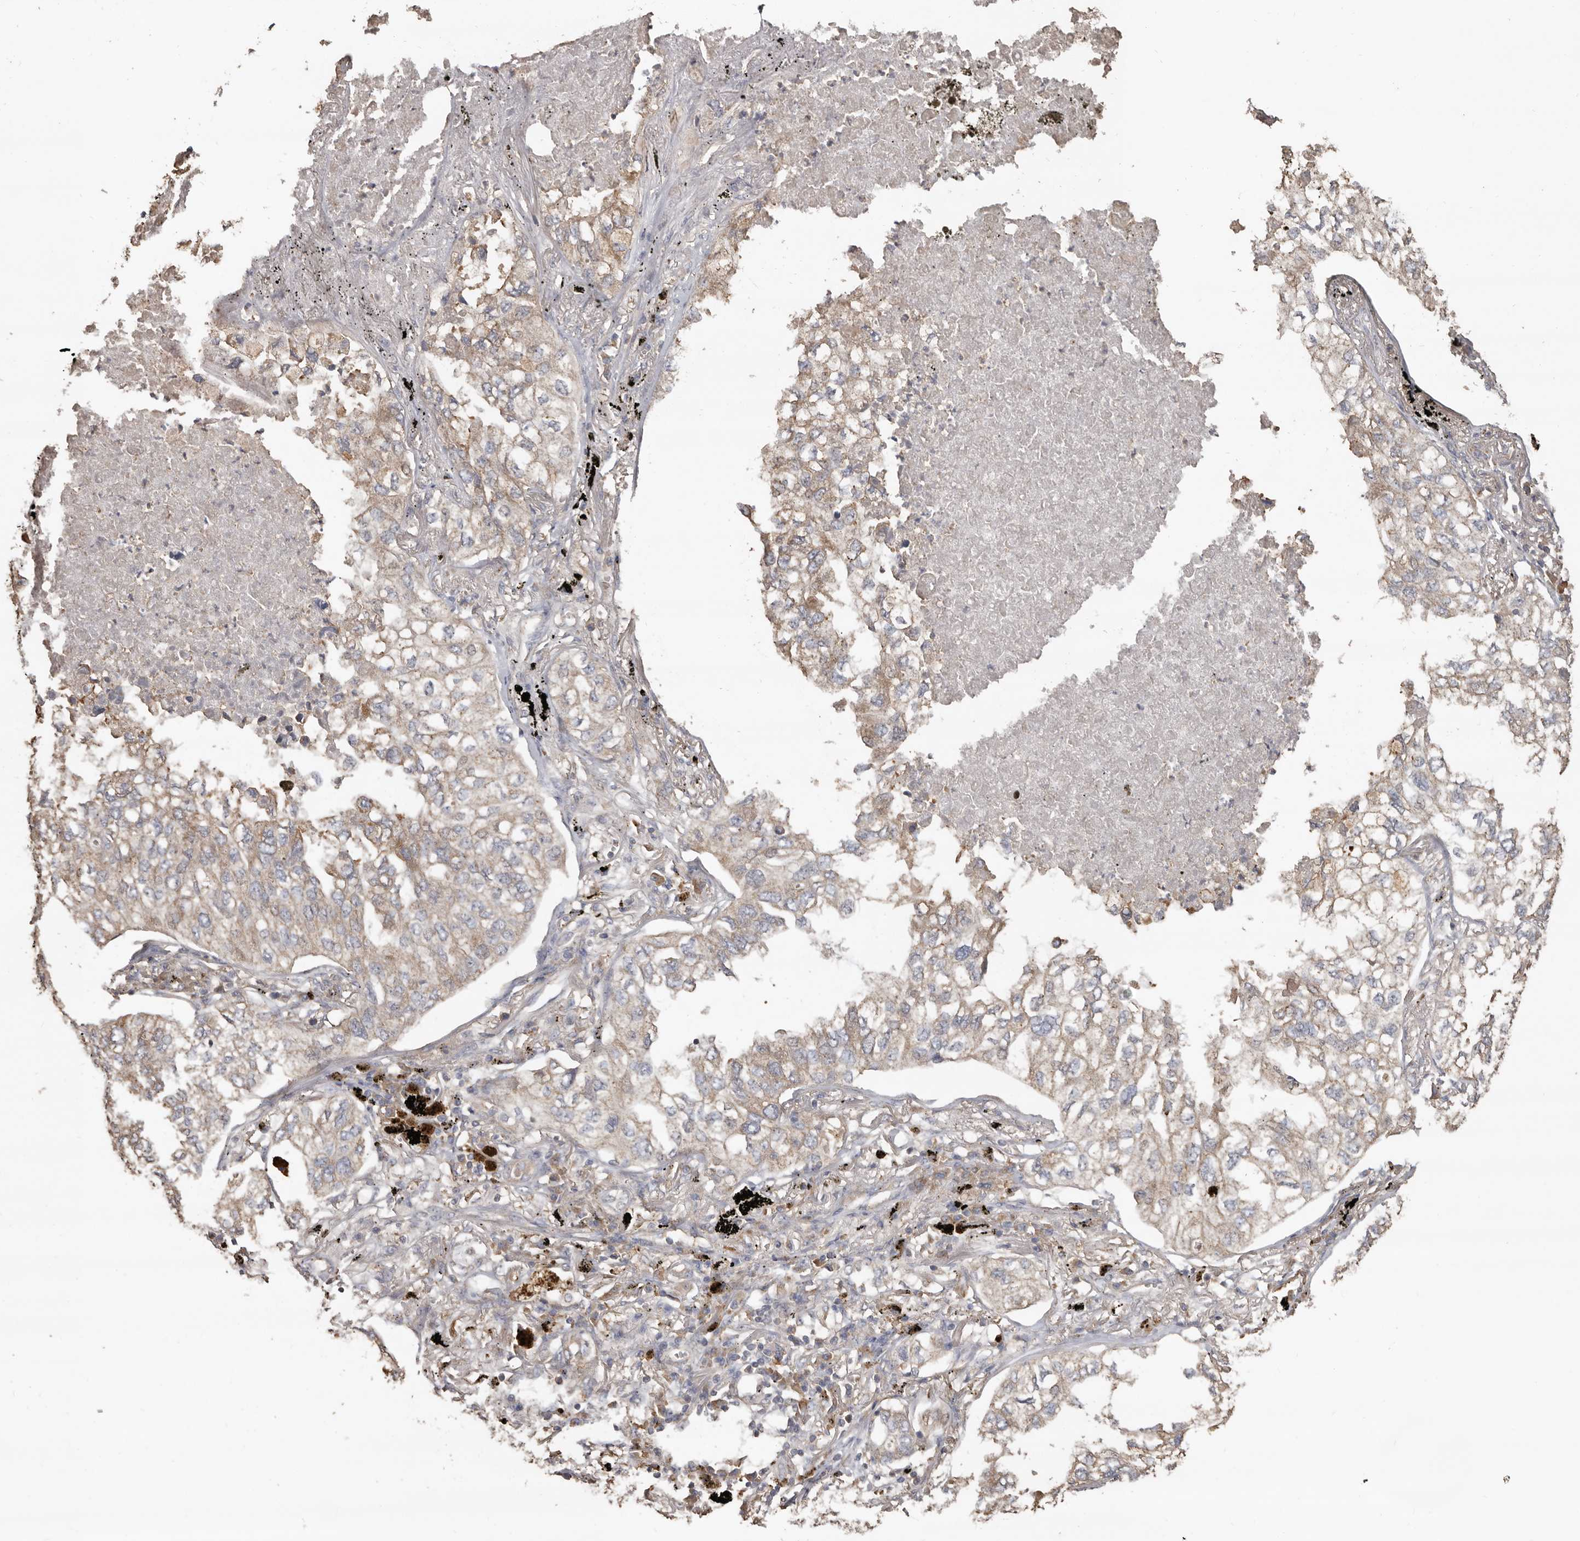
{"staining": {"intensity": "weak", "quantity": ">75%", "location": "cytoplasmic/membranous"}, "tissue": "lung cancer", "cell_type": "Tumor cells", "image_type": "cancer", "snomed": [{"axis": "morphology", "description": "Adenocarcinoma, NOS"}, {"axis": "topography", "description": "Lung"}], "caption": "Protein expression analysis of lung cancer (adenocarcinoma) reveals weak cytoplasmic/membranous expression in approximately >75% of tumor cells.", "gene": "FLCN", "patient": {"sex": "male", "age": 65}}